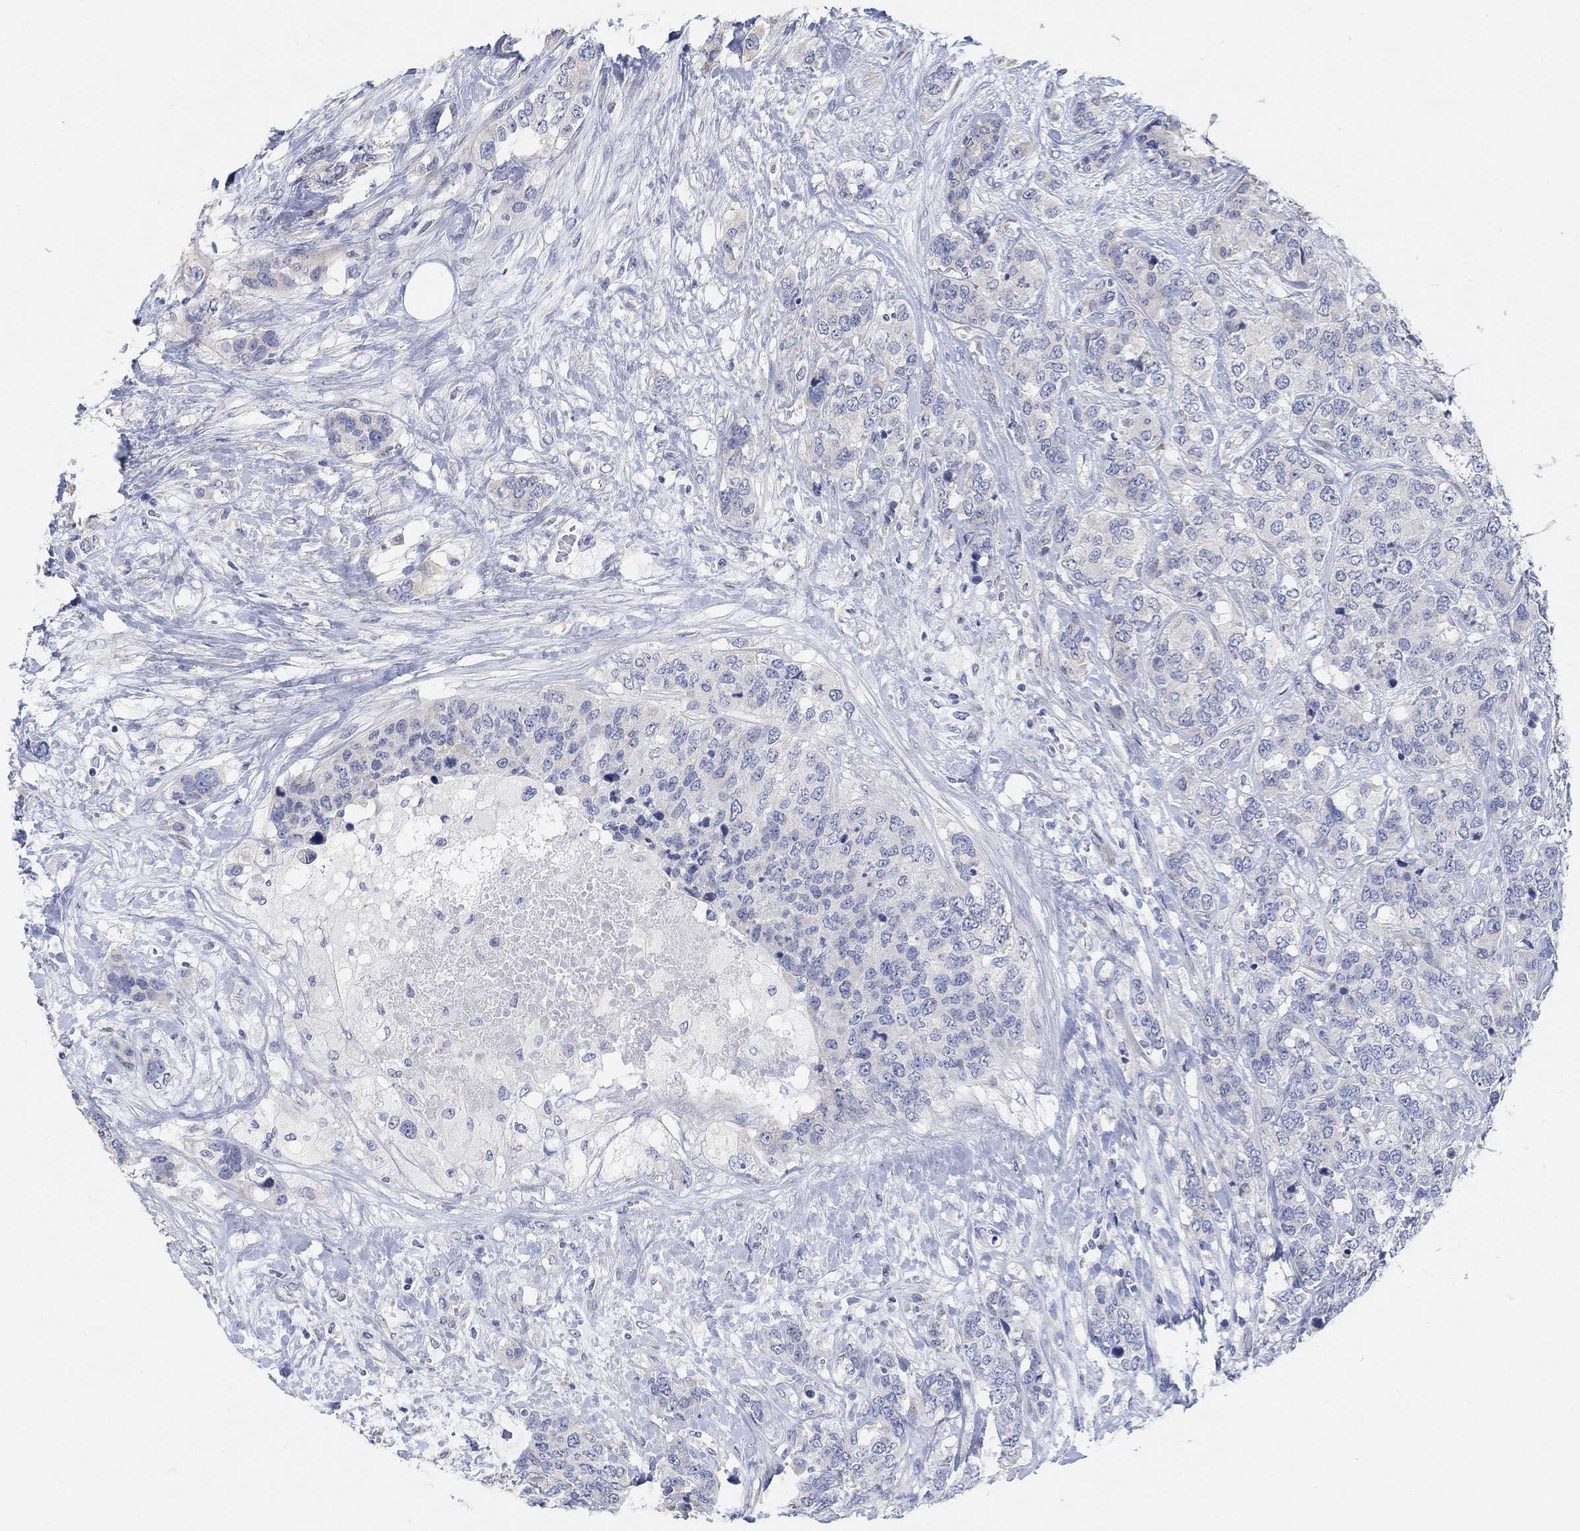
{"staining": {"intensity": "negative", "quantity": "none", "location": "none"}, "tissue": "breast cancer", "cell_type": "Tumor cells", "image_type": "cancer", "snomed": [{"axis": "morphology", "description": "Lobular carcinoma"}, {"axis": "topography", "description": "Breast"}], "caption": "IHC micrograph of neoplastic tissue: human breast cancer (lobular carcinoma) stained with DAB (3,3'-diaminobenzidine) reveals no significant protein expression in tumor cells.", "gene": "NLRP14", "patient": {"sex": "female", "age": 59}}